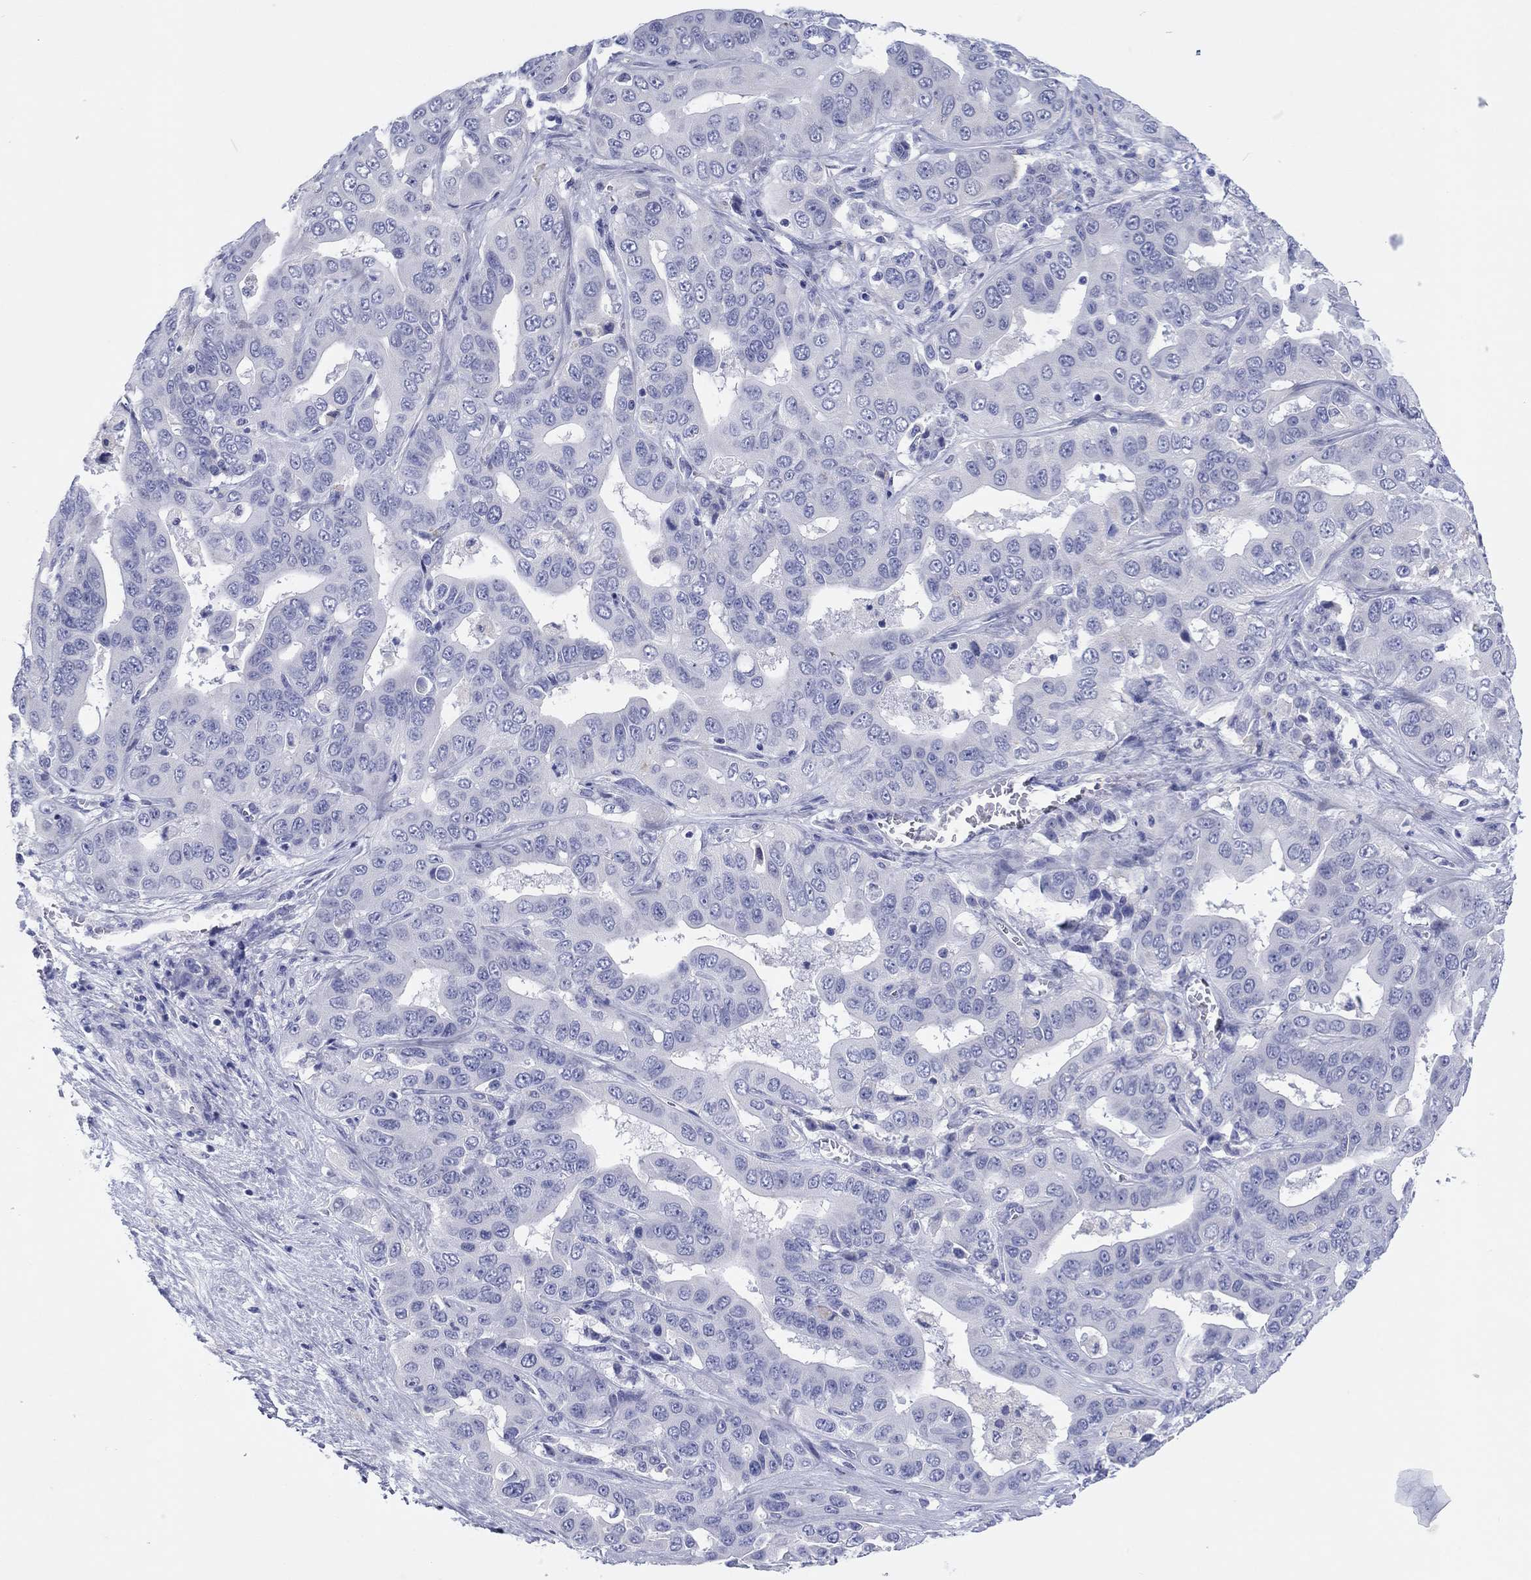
{"staining": {"intensity": "negative", "quantity": "none", "location": "none"}, "tissue": "liver cancer", "cell_type": "Tumor cells", "image_type": "cancer", "snomed": [{"axis": "morphology", "description": "Cholangiocarcinoma"}, {"axis": "topography", "description": "Liver"}], "caption": "The histopathology image displays no staining of tumor cells in liver cholangiocarcinoma.", "gene": "ERICH3", "patient": {"sex": "female", "age": 52}}